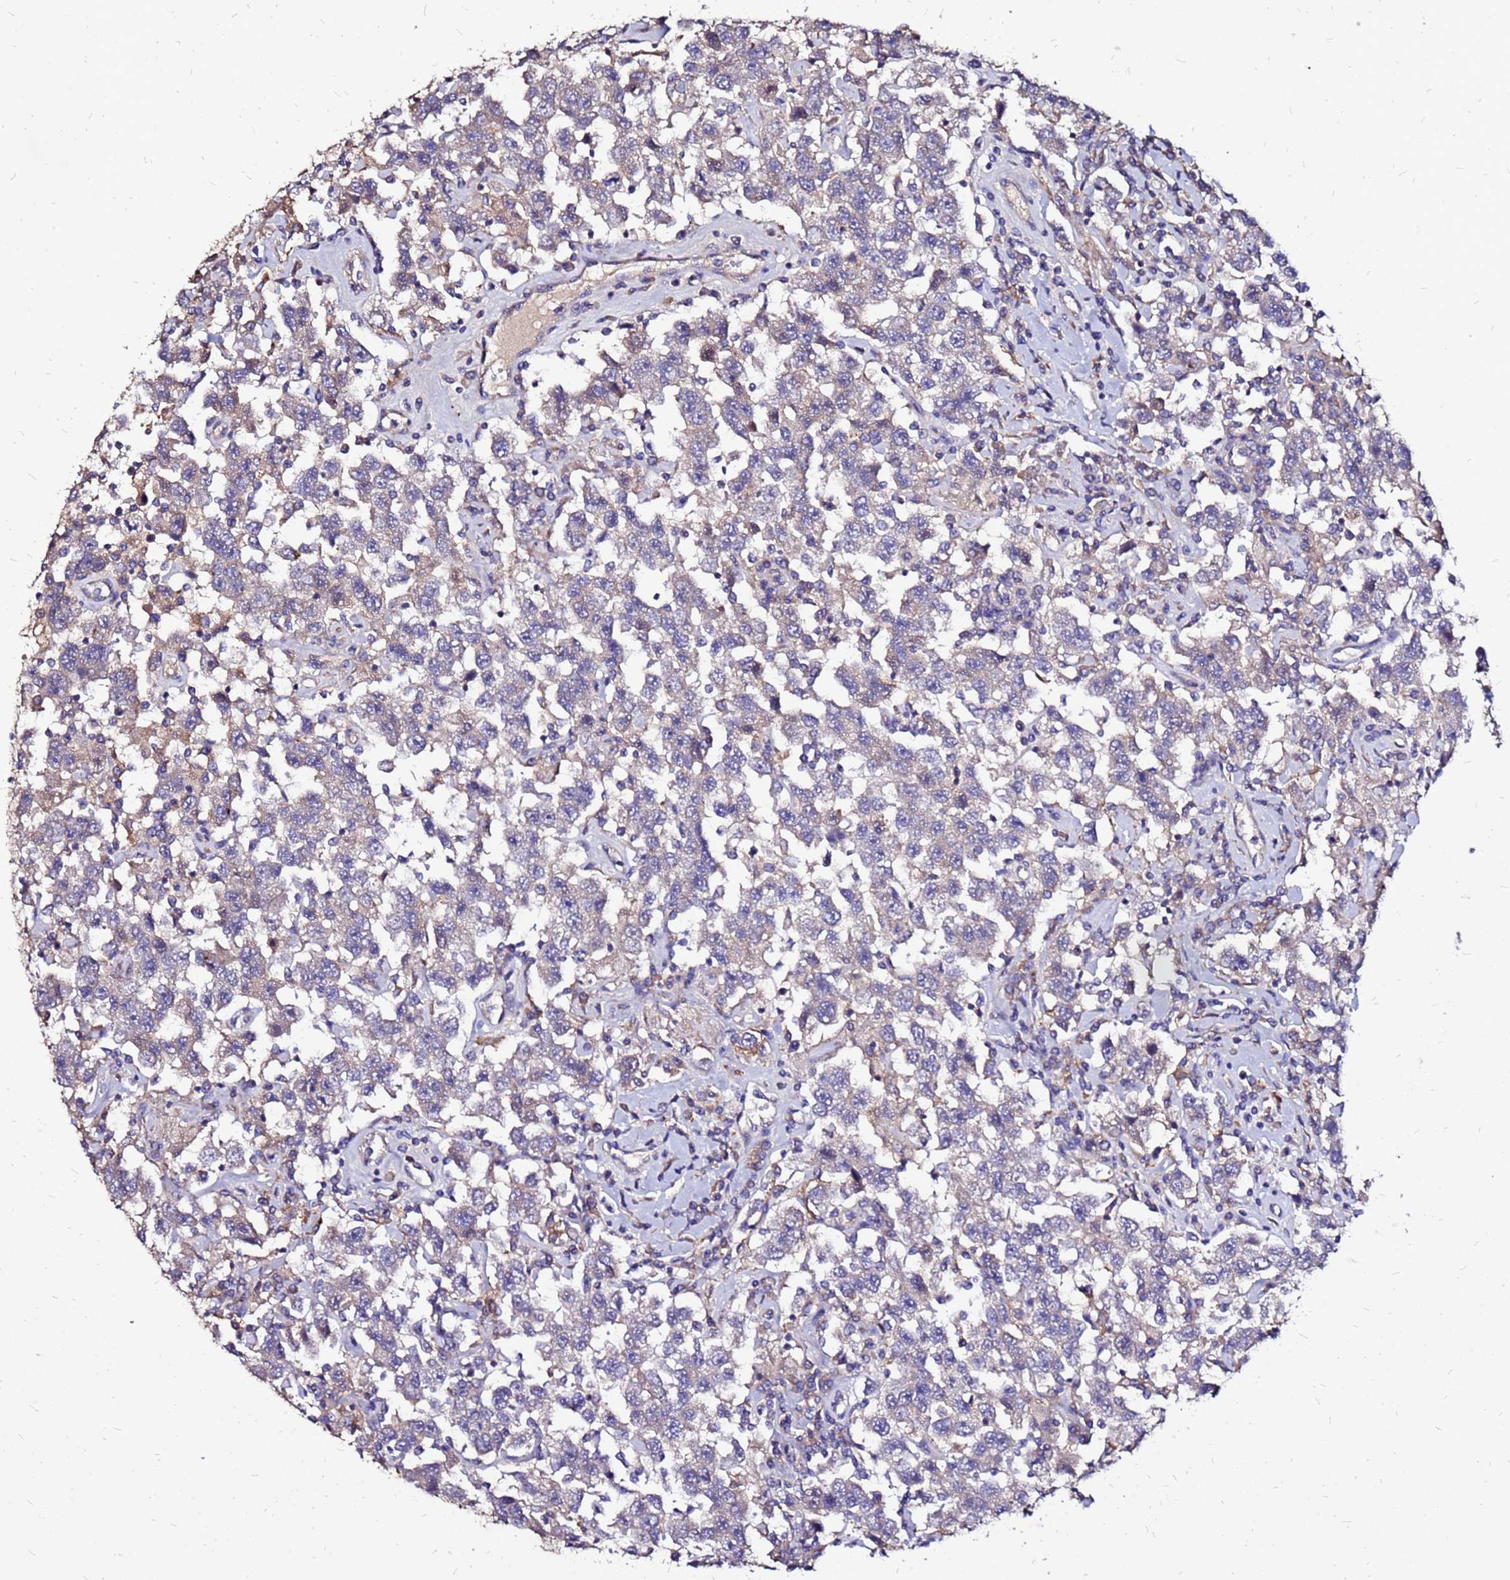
{"staining": {"intensity": "weak", "quantity": "<25%", "location": "cytoplasmic/membranous"}, "tissue": "testis cancer", "cell_type": "Tumor cells", "image_type": "cancer", "snomed": [{"axis": "morphology", "description": "Seminoma, NOS"}, {"axis": "topography", "description": "Testis"}], "caption": "Seminoma (testis) was stained to show a protein in brown. There is no significant positivity in tumor cells. (Immunohistochemistry, brightfield microscopy, high magnification).", "gene": "ARHGEF5", "patient": {"sex": "male", "age": 41}}